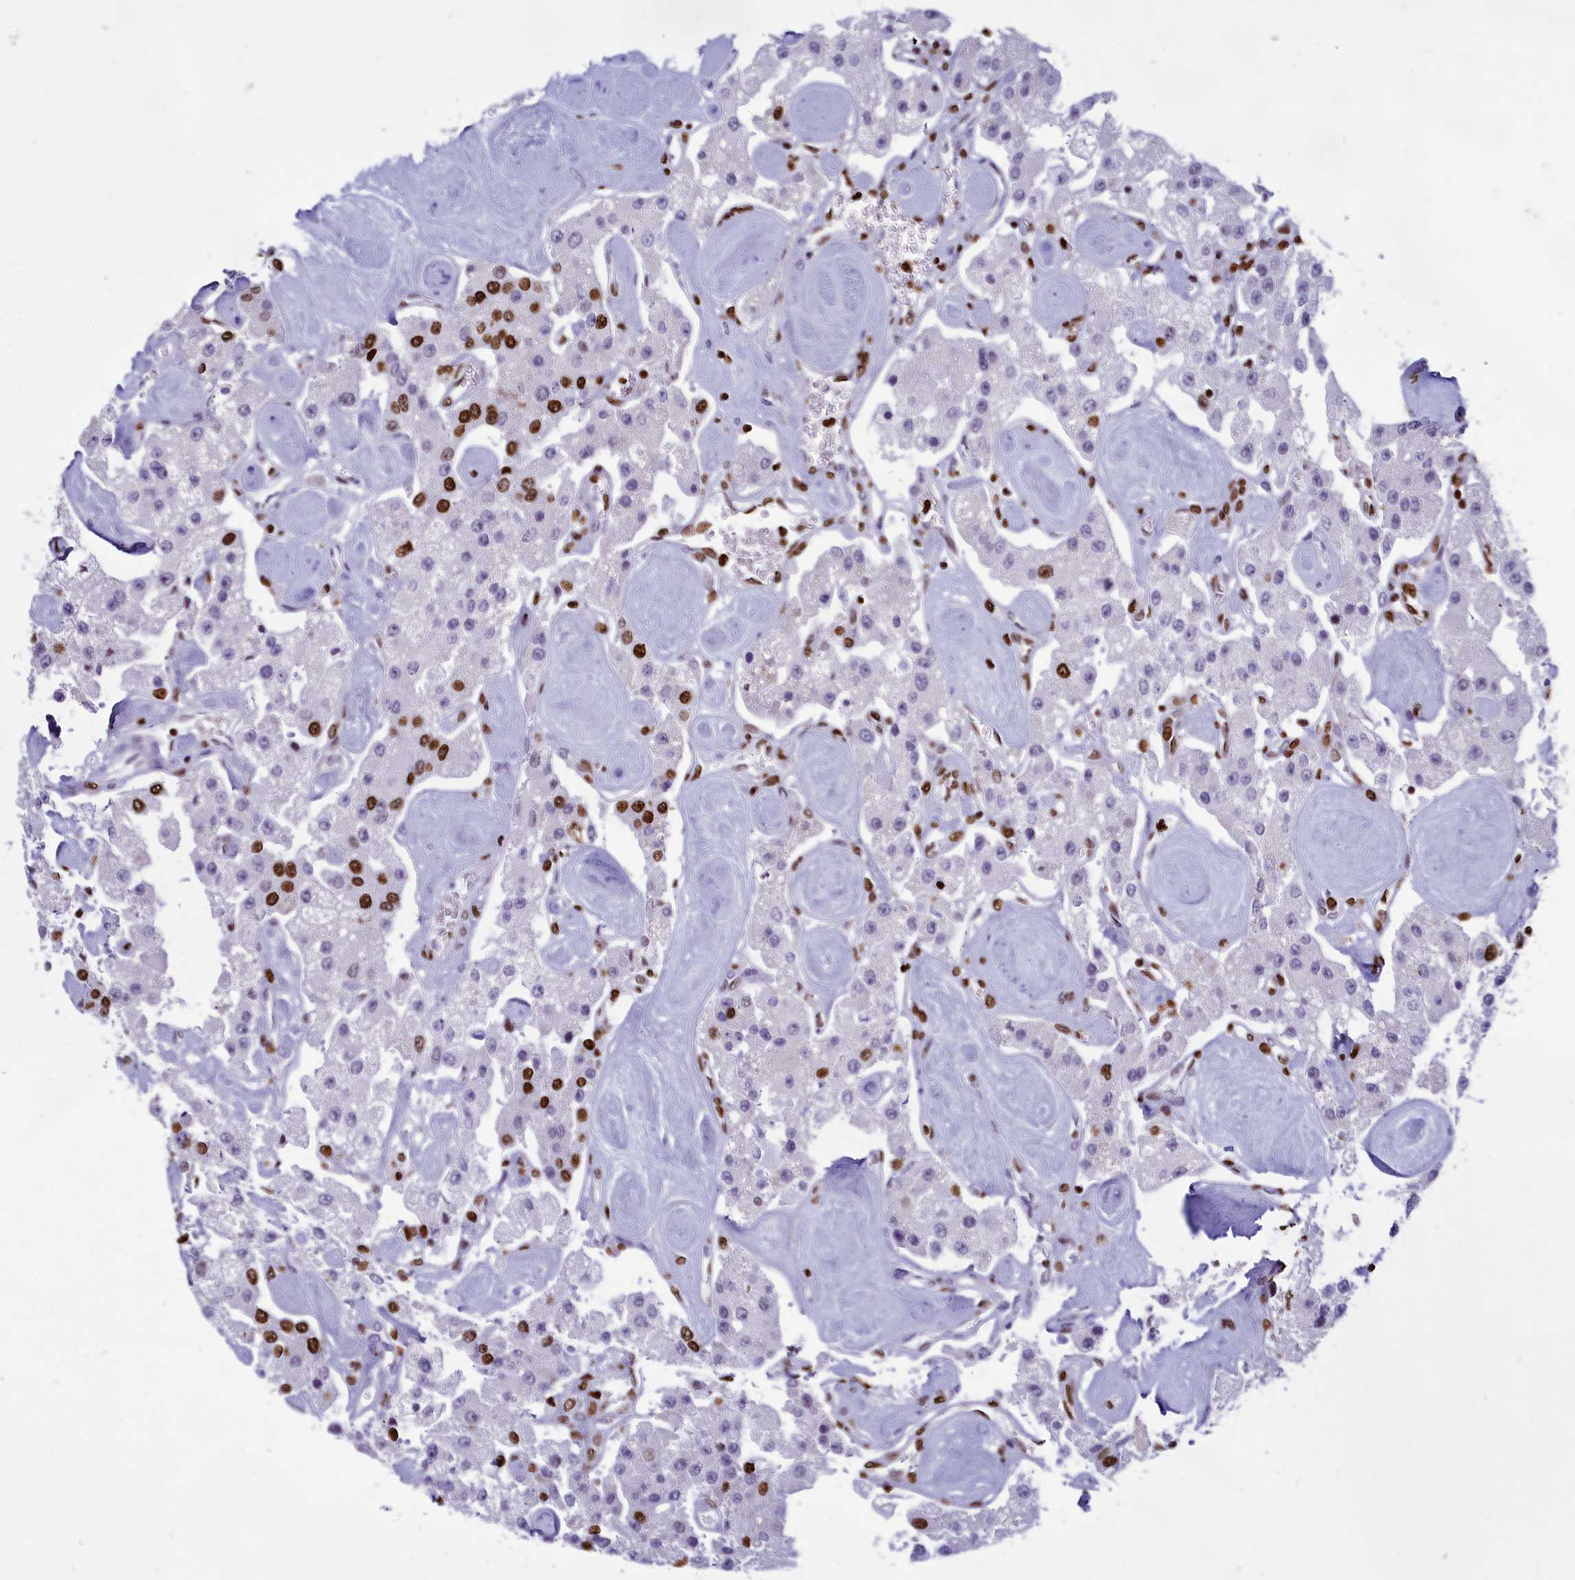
{"staining": {"intensity": "strong", "quantity": "<25%", "location": "nuclear"}, "tissue": "carcinoid", "cell_type": "Tumor cells", "image_type": "cancer", "snomed": [{"axis": "morphology", "description": "Carcinoid, malignant, NOS"}, {"axis": "topography", "description": "Pancreas"}], "caption": "This is an image of immunohistochemistry (IHC) staining of carcinoid, which shows strong staining in the nuclear of tumor cells.", "gene": "AKAP17A", "patient": {"sex": "male", "age": 41}}